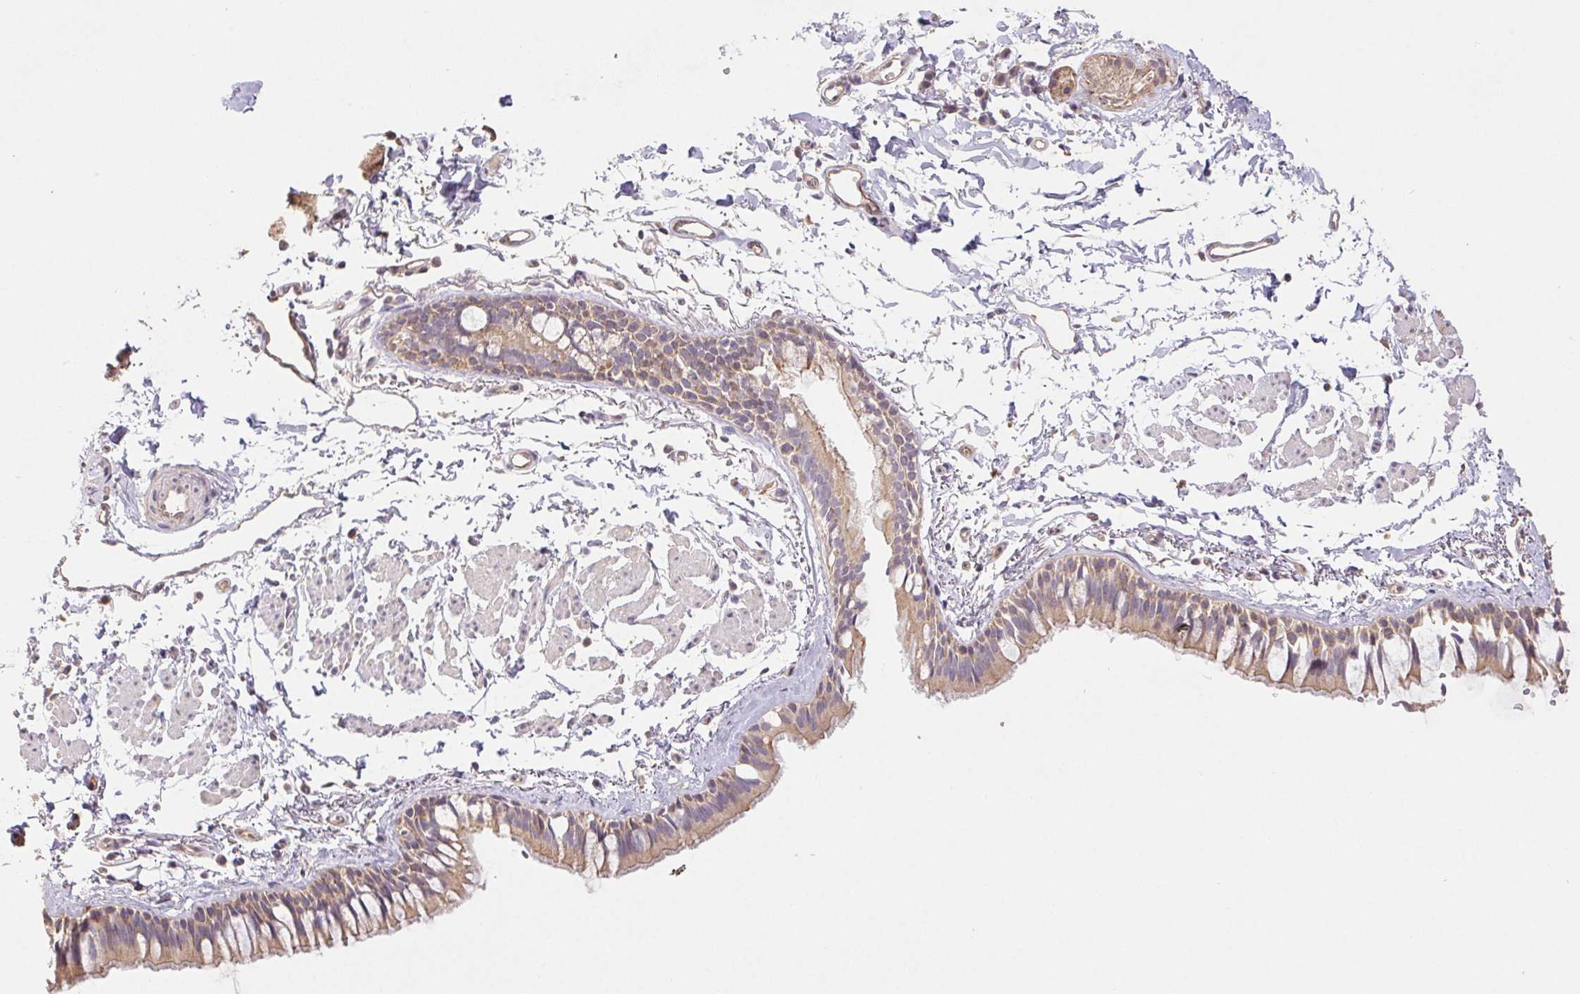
{"staining": {"intensity": "weak", "quantity": ">75%", "location": "cytoplasmic/membranous"}, "tissue": "bronchus", "cell_type": "Respiratory epithelial cells", "image_type": "normal", "snomed": [{"axis": "morphology", "description": "Normal tissue, NOS"}, {"axis": "topography", "description": "Bronchus"}], "caption": "An image showing weak cytoplasmic/membranous positivity in about >75% of respiratory epithelial cells in normal bronchus, as visualized by brown immunohistochemical staining.", "gene": "RAB11A", "patient": {"sex": "female", "age": 59}}